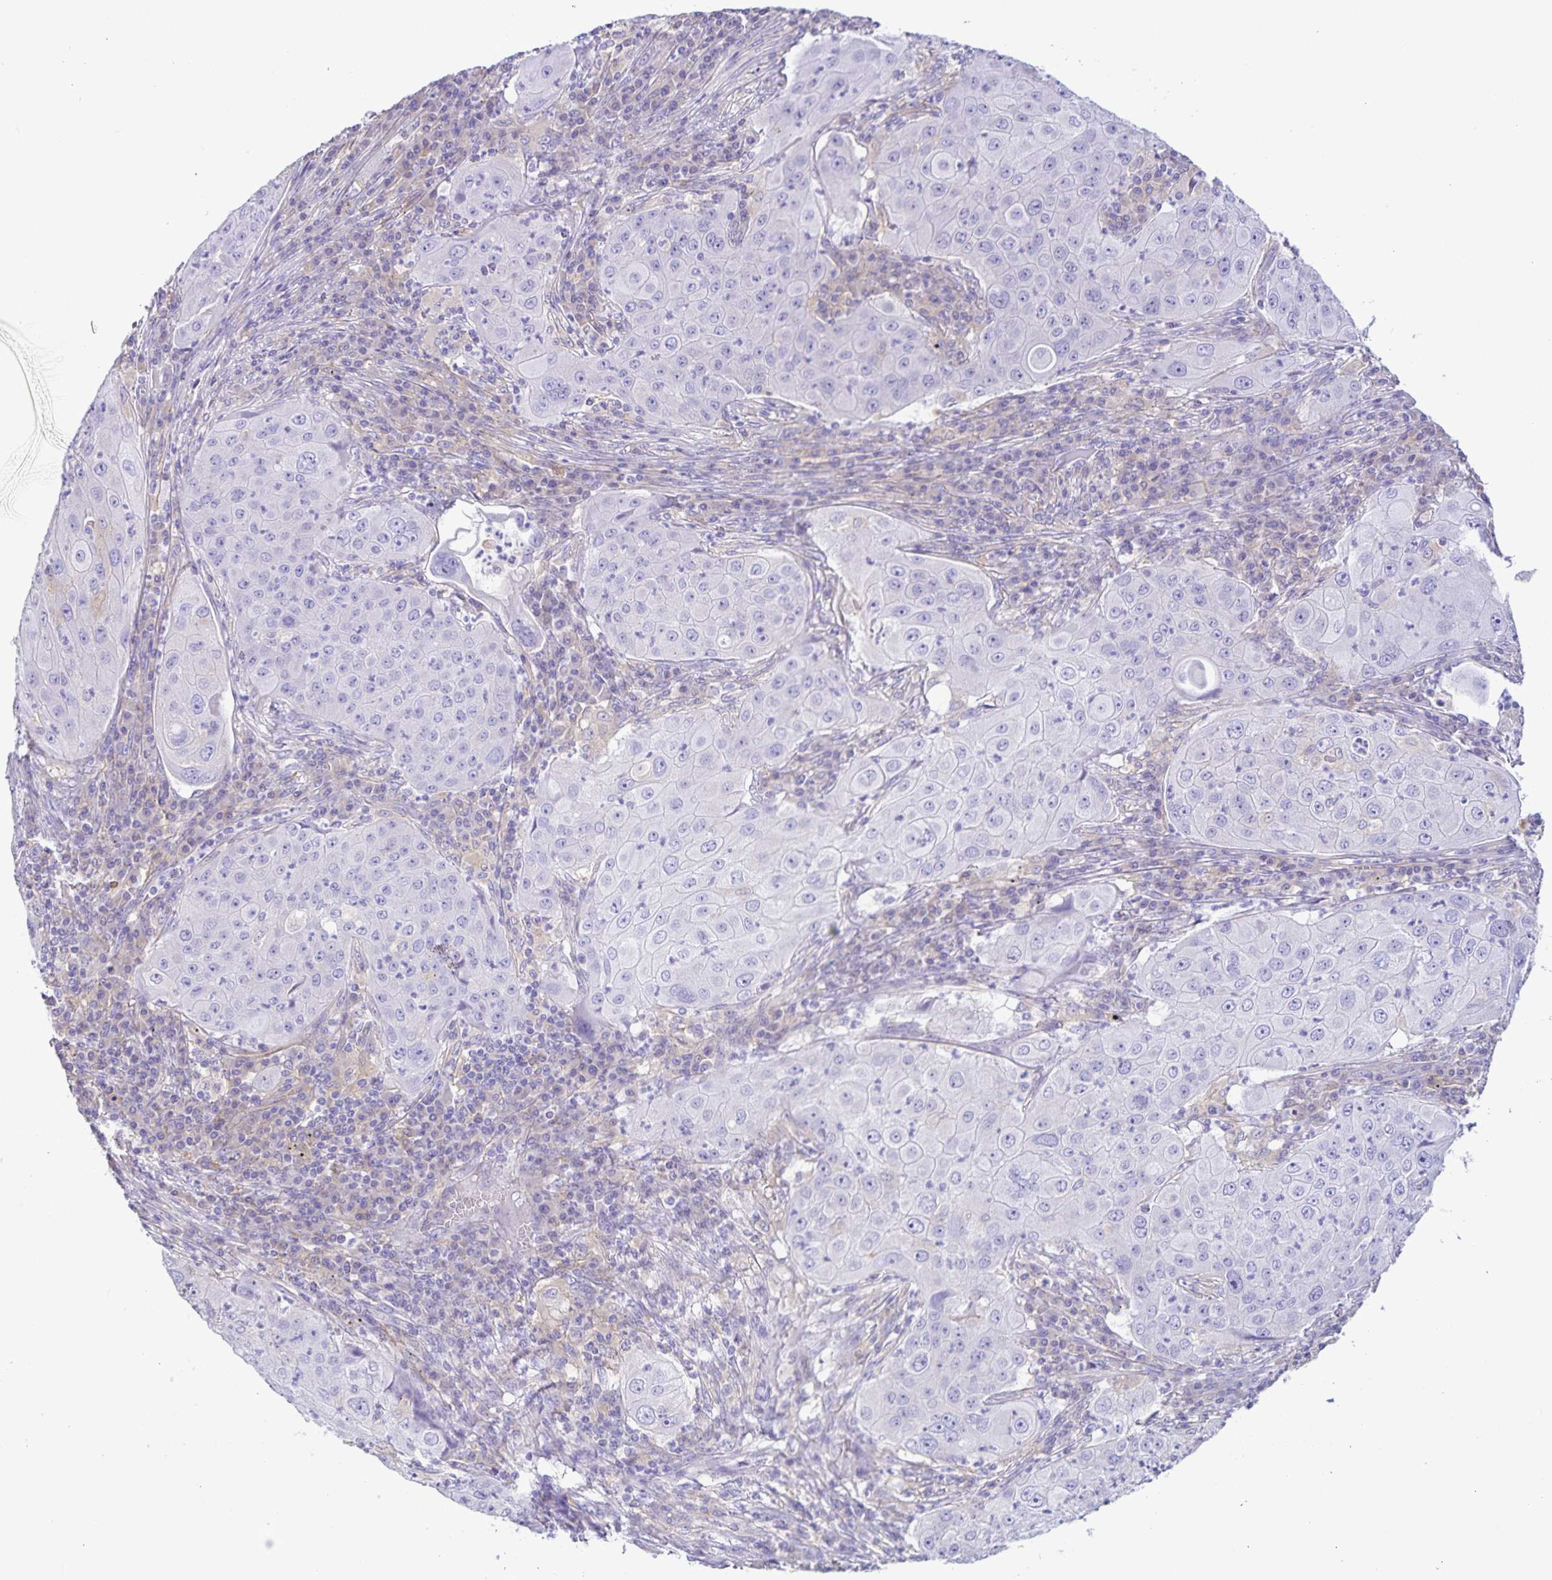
{"staining": {"intensity": "negative", "quantity": "none", "location": "none"}, "tissue": "lung cancer", "cell_type": "Tumor cells", "image_type": "cancer", "snomed": [{"axis": "morphology", "description": "Squamous cell carcinoma, NOS"}, {"axis": "topography", "description": "Lung"}], "caption": "IHC photomicrograph of human lung cancer stained for a protein (brown), which displays no positivity in tumor cells.", "gene": "BOLL", "patient": {"sex": "female", "age": 59}}